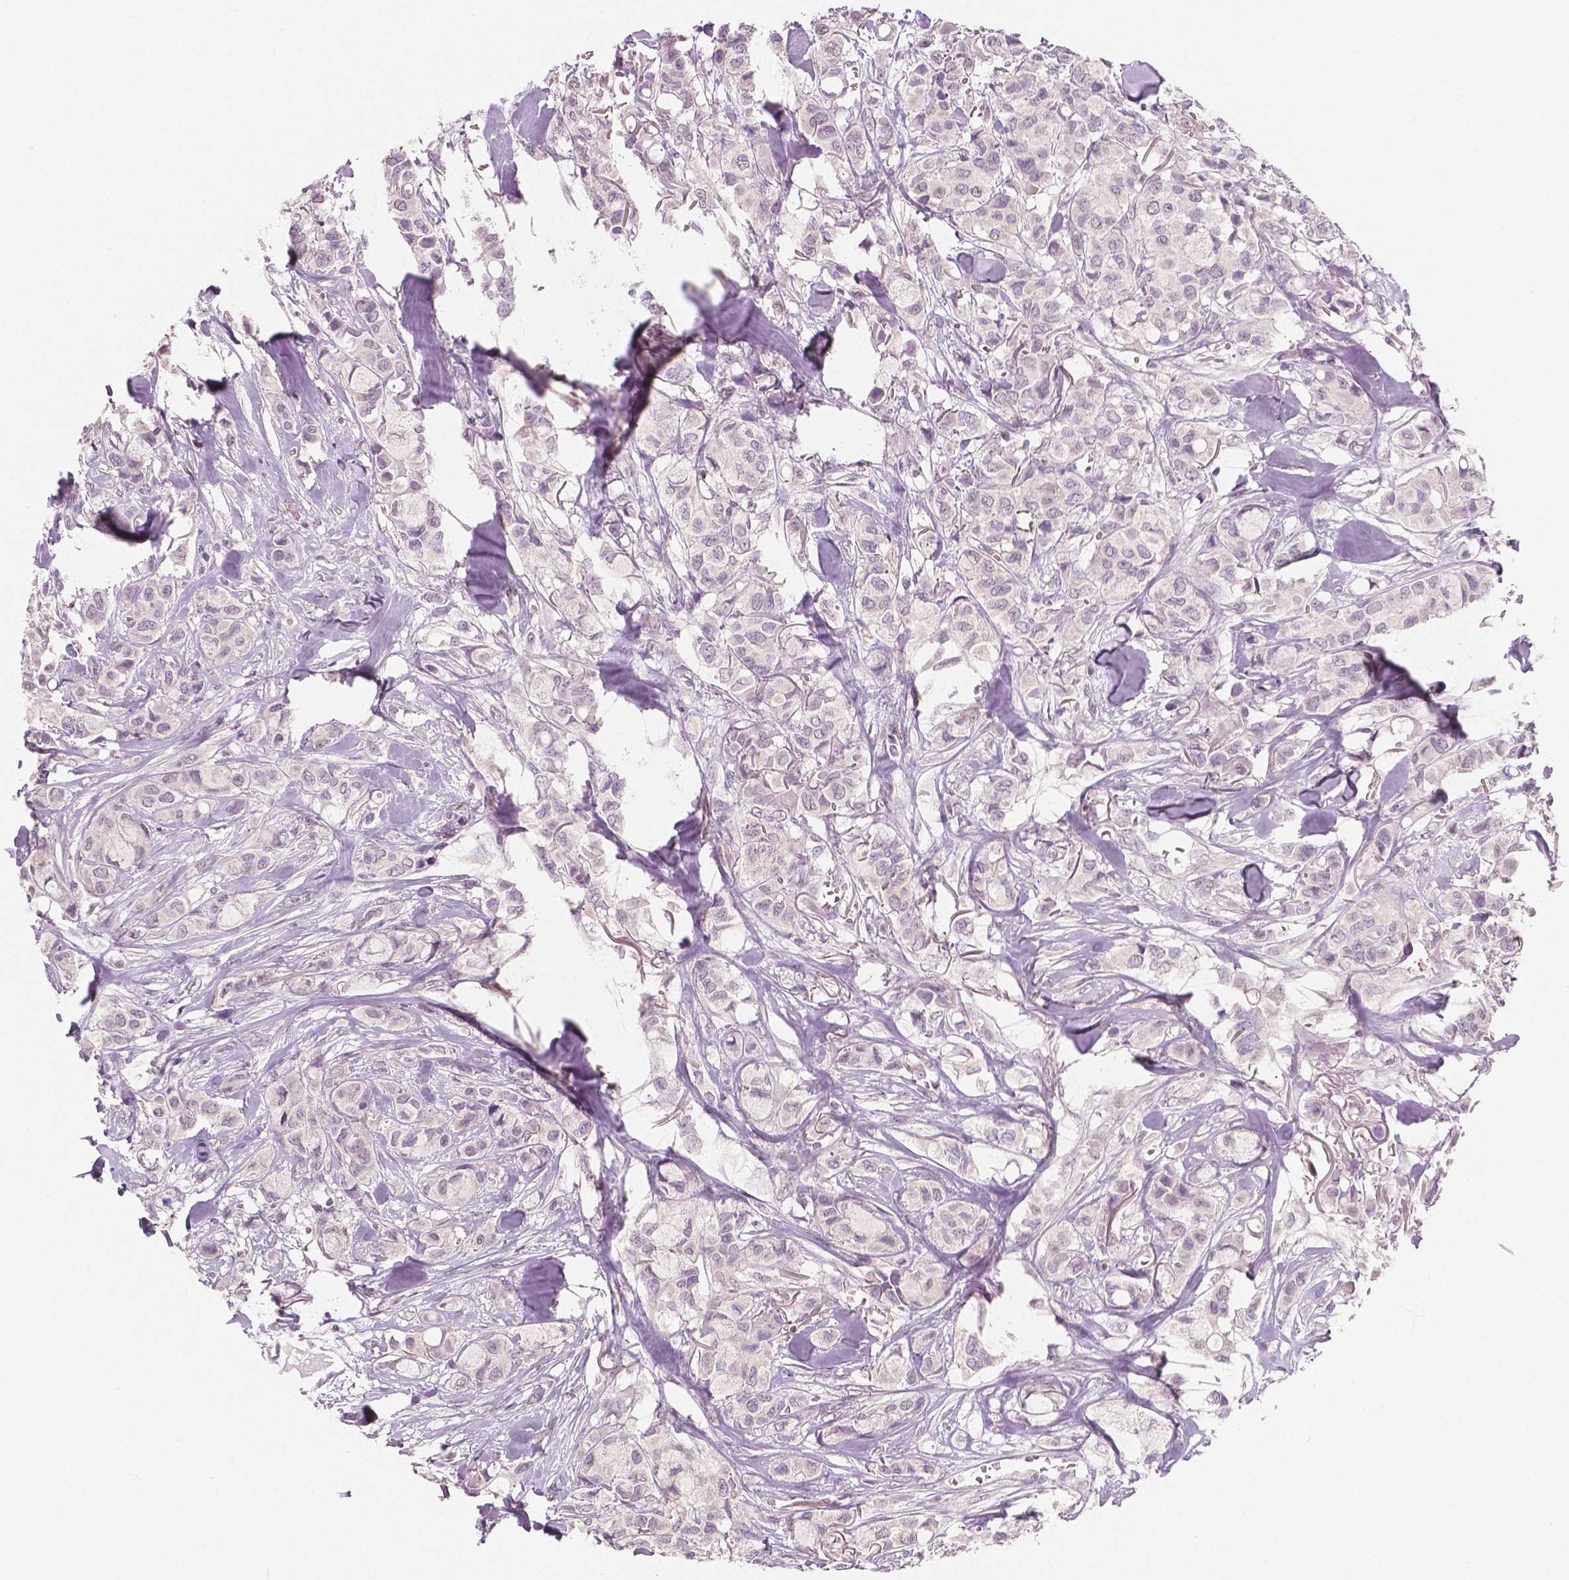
{"staining": {"intensity": "negative", "quantity": "none", "location": "none"}, "tissue": "breast cancer", "cell_type": "Tumor cells", "image_type": "cancer", "snomed": [{"axis": "morphology", "description": "Duct carcinoma"}, {"axis": "topography", "description": "Breast"}], "caption": "The image shows no significant positivity in tumor cells of breast intraductal carcinoma. (Brightfield microscopy of DAB (3,3'-diaminobenzidine) immunohistochemistry at high magnification).", "gene": "RNASE7", "patient": {"sex": "female", "age": 85}}